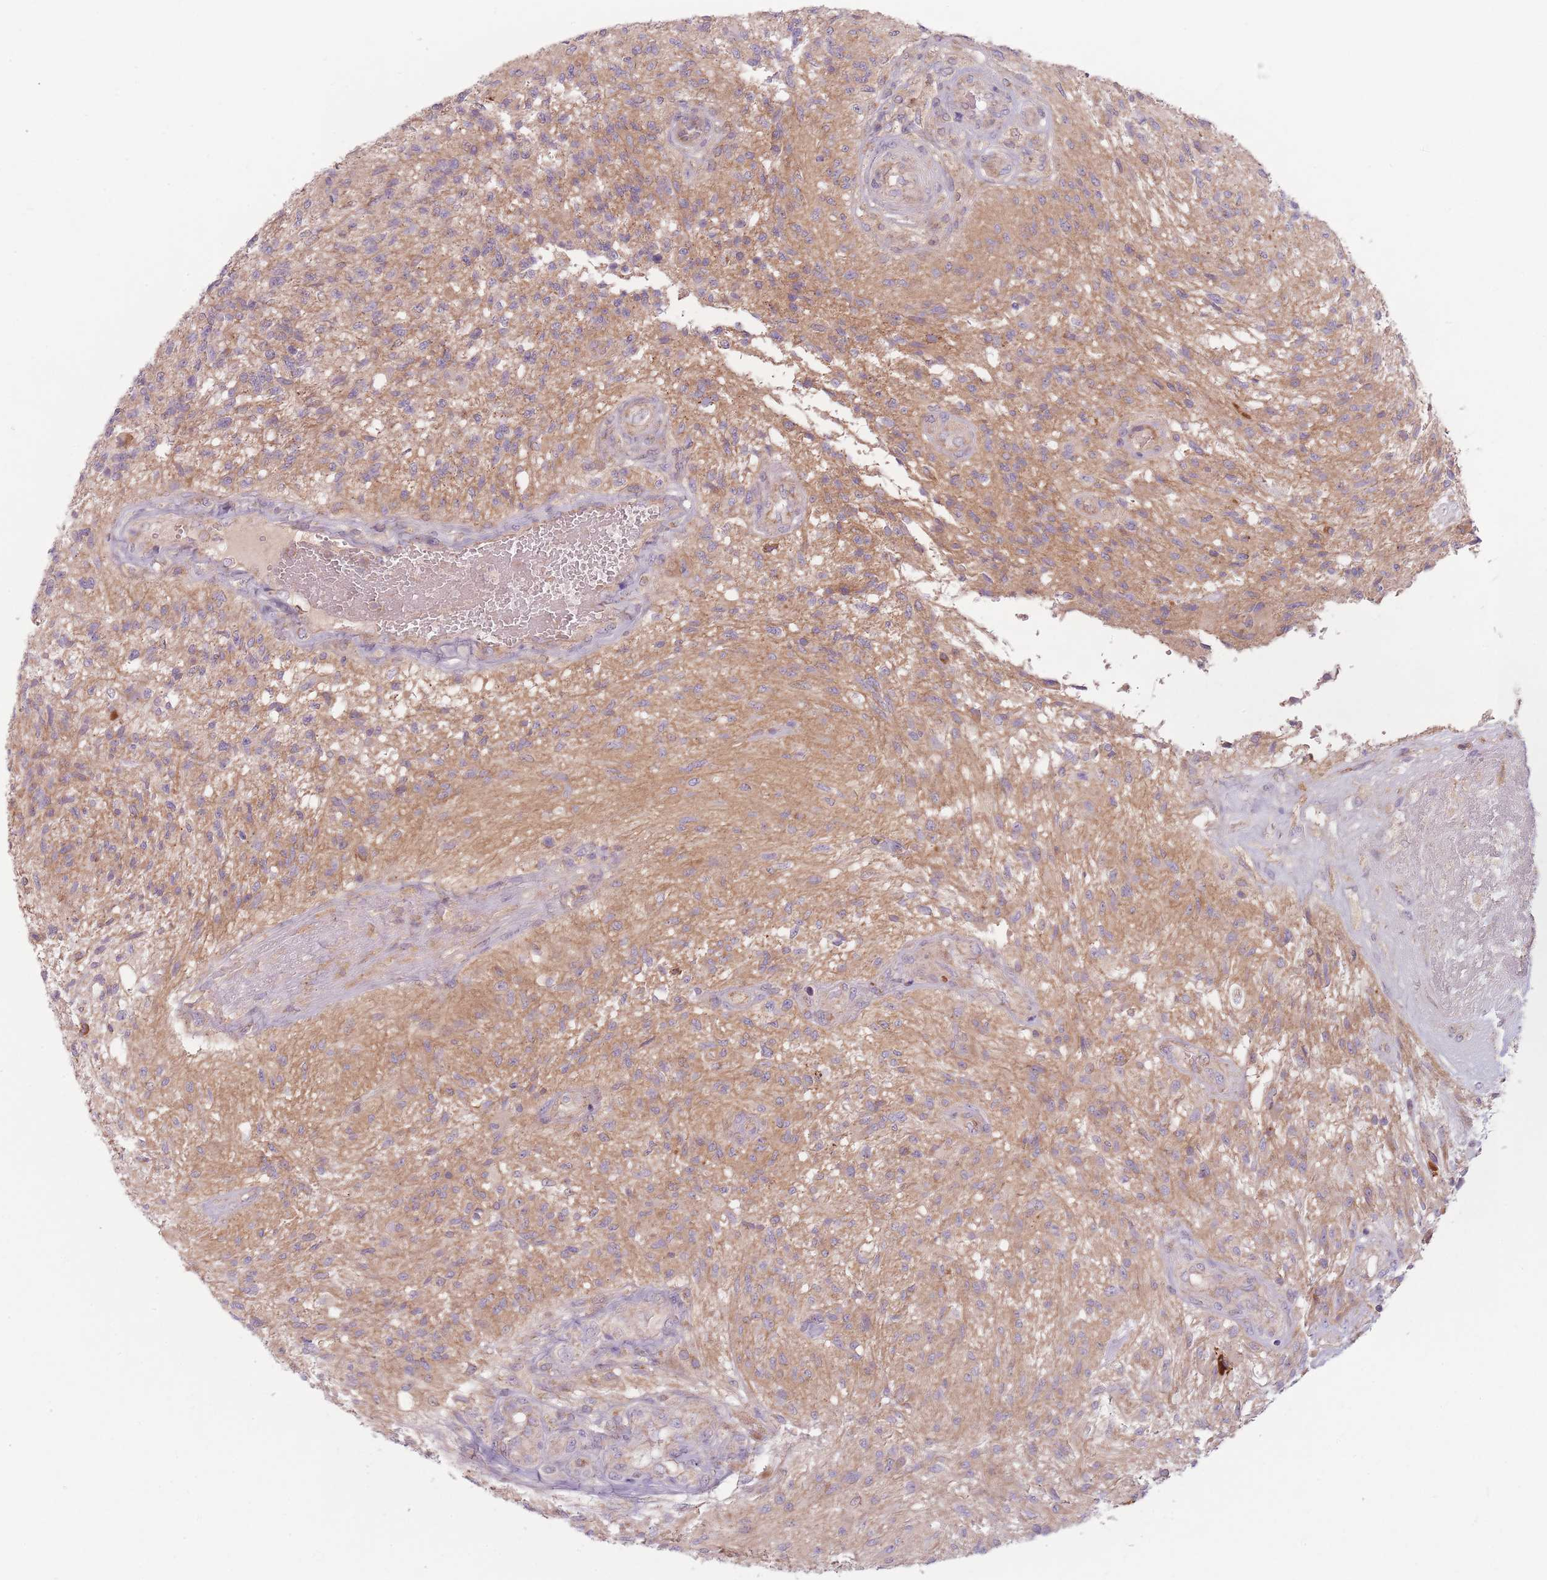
{"staining": {"intensity": "moderate", "quantity": "<25%", "location": "cytoplasmic/membranous"}, "tissue": "glioma", "cell_type": "Tumor cells", "image_type": "cancer", "snomed": [{"axis": "morphology", "description": "Glioma, malignant, High grade"}, {"axis": "topography", "description": "Brain"}], "caption": "Tumor cells reveal low levels of moderate cytoplasmic/membranous positivity in approximately <25% of cells in human glioma.", "gene": "NT5DC2", "patient": {"sex": "male", "age": 56}}